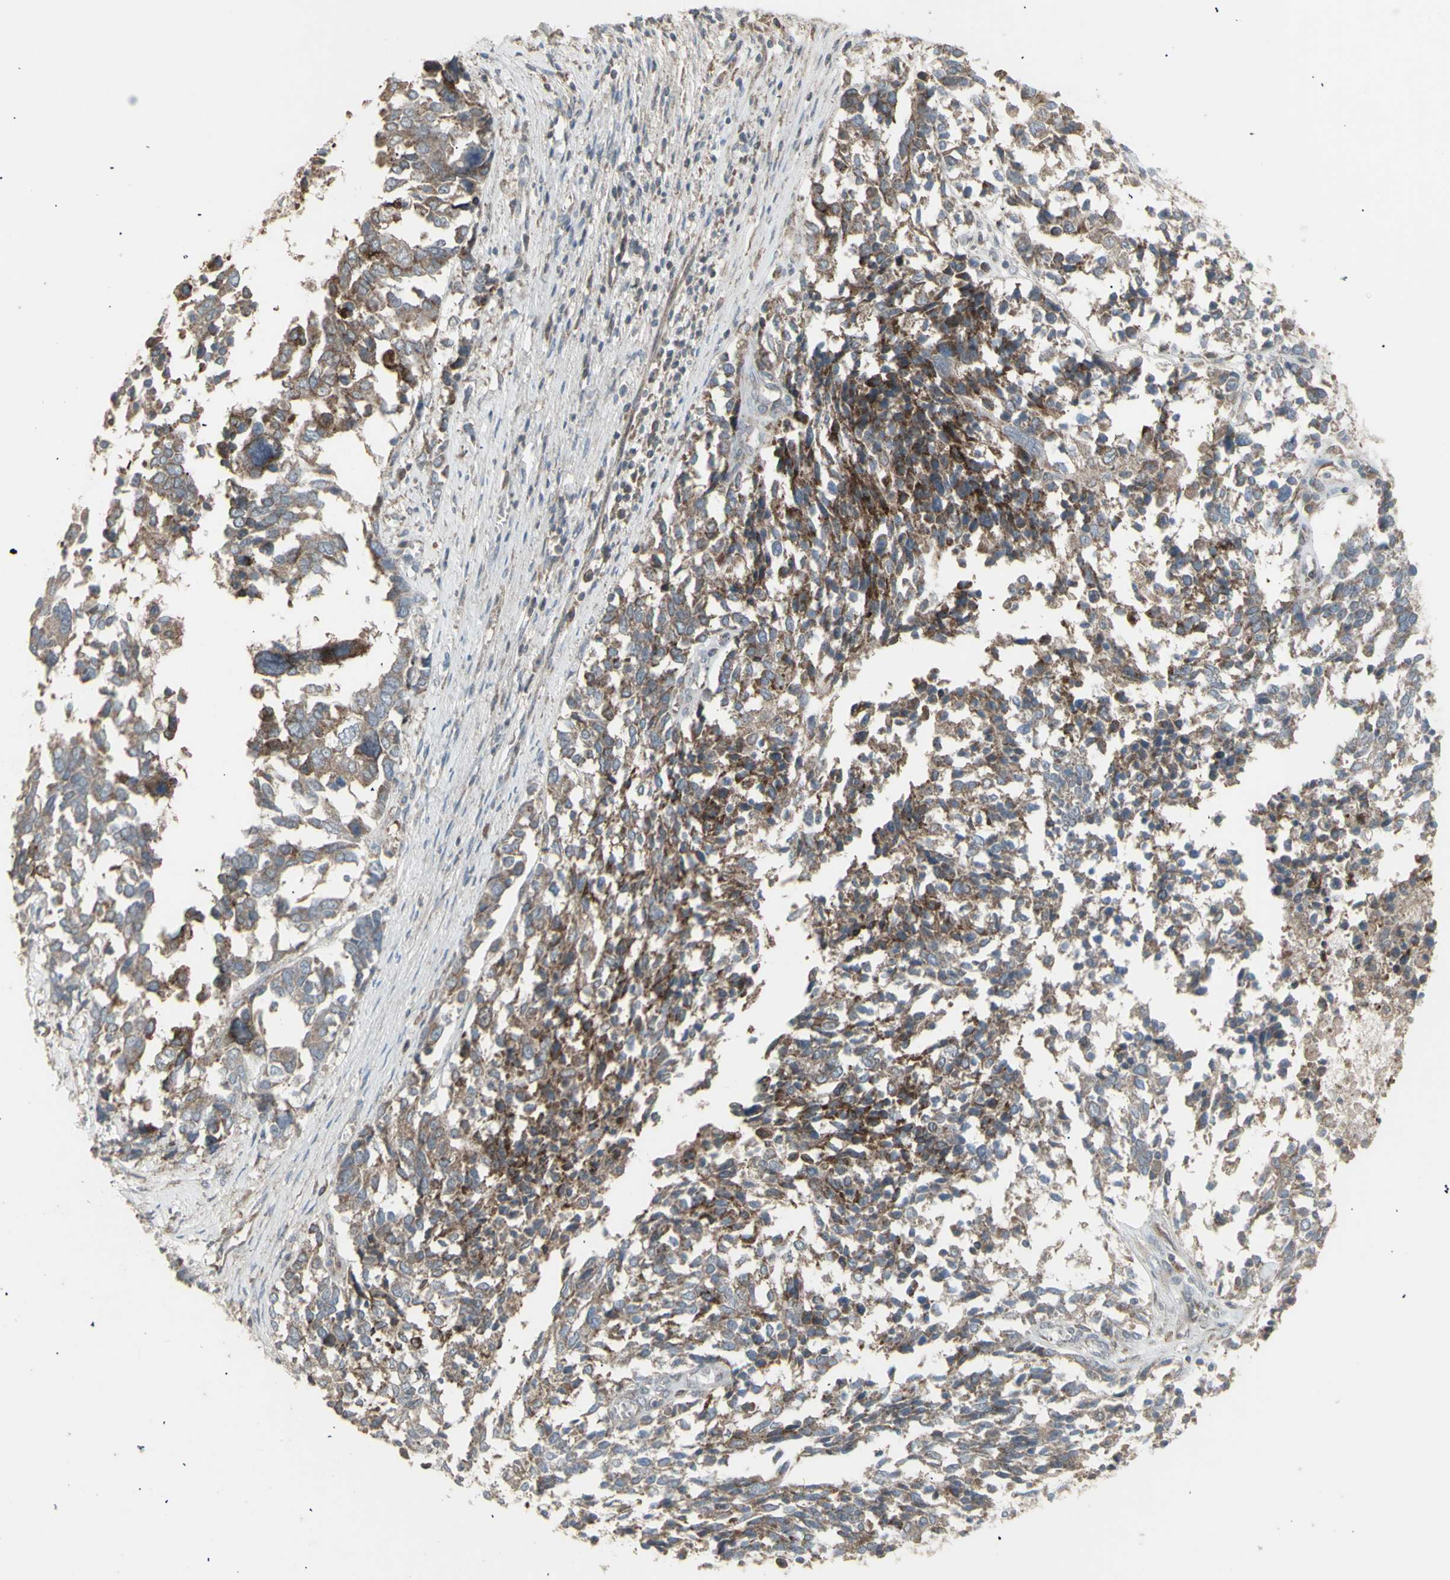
{"staining": {"intensity": "moderate", "quantity": ">75%", "location": "cytoplasmic/membranous"}, "tissue": "ovarian cancer", "cell_type": "Tumor cells", "image_type": "cancer", "snomed": [{"axis": "morphology", "description": "Cystadenocarcinoma, serous, NOS"}, {"axis": "topography", "description": "Ovary"}], "caption": "An image of ovarian cancer stained for a protein reveals moderate cytoplasmic/membranous brown staining in tumor cells.", "gene": "RNASEL", "patient": {"sex": "female", "age": 44}}